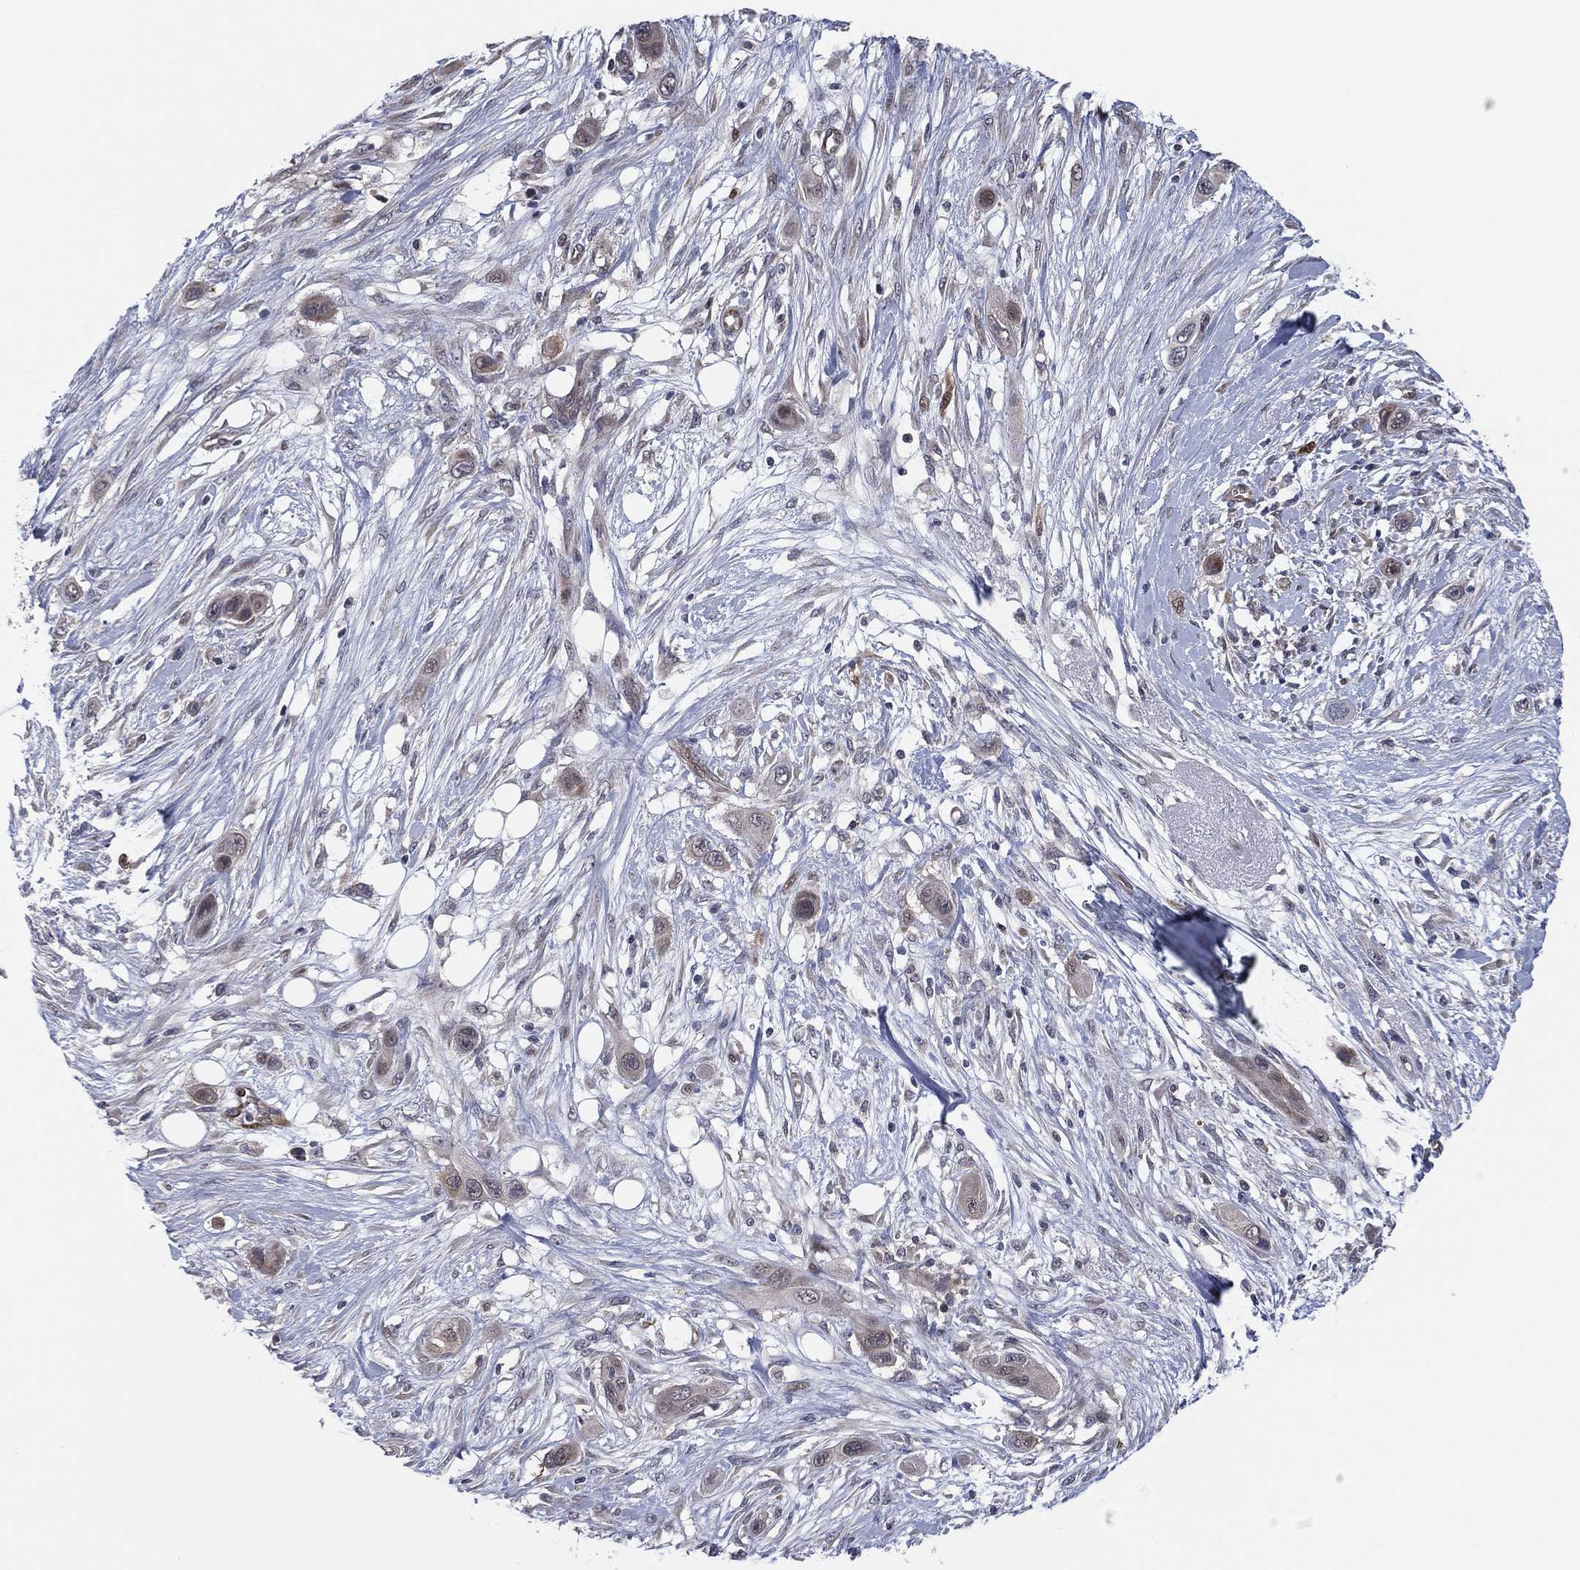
{"staining": {"intensity": "moderate", "quantity": "25%-75%", "location": "cytoplasmic/membranous,nuclear"}, "tissue": "skin cancer", "cell_type": "Tumor cells", "image_type": "cancer", "snomed": [{"axis": "morphology", "description": "Squamous cell carcinoma, NOS"}, {"axis": "topography", "description": "Skin"}], "caption": "A photomicrograph showing moderate cytoplasmic/membranous and nuclear positivity in approximately 25%-75% of tumor cells in skin cancer (squamous cell carcinoma), as visualized by brown immunohistochemical staining.", "gene": "SNCG", "patient": {"sex": "male", "age": 79}}